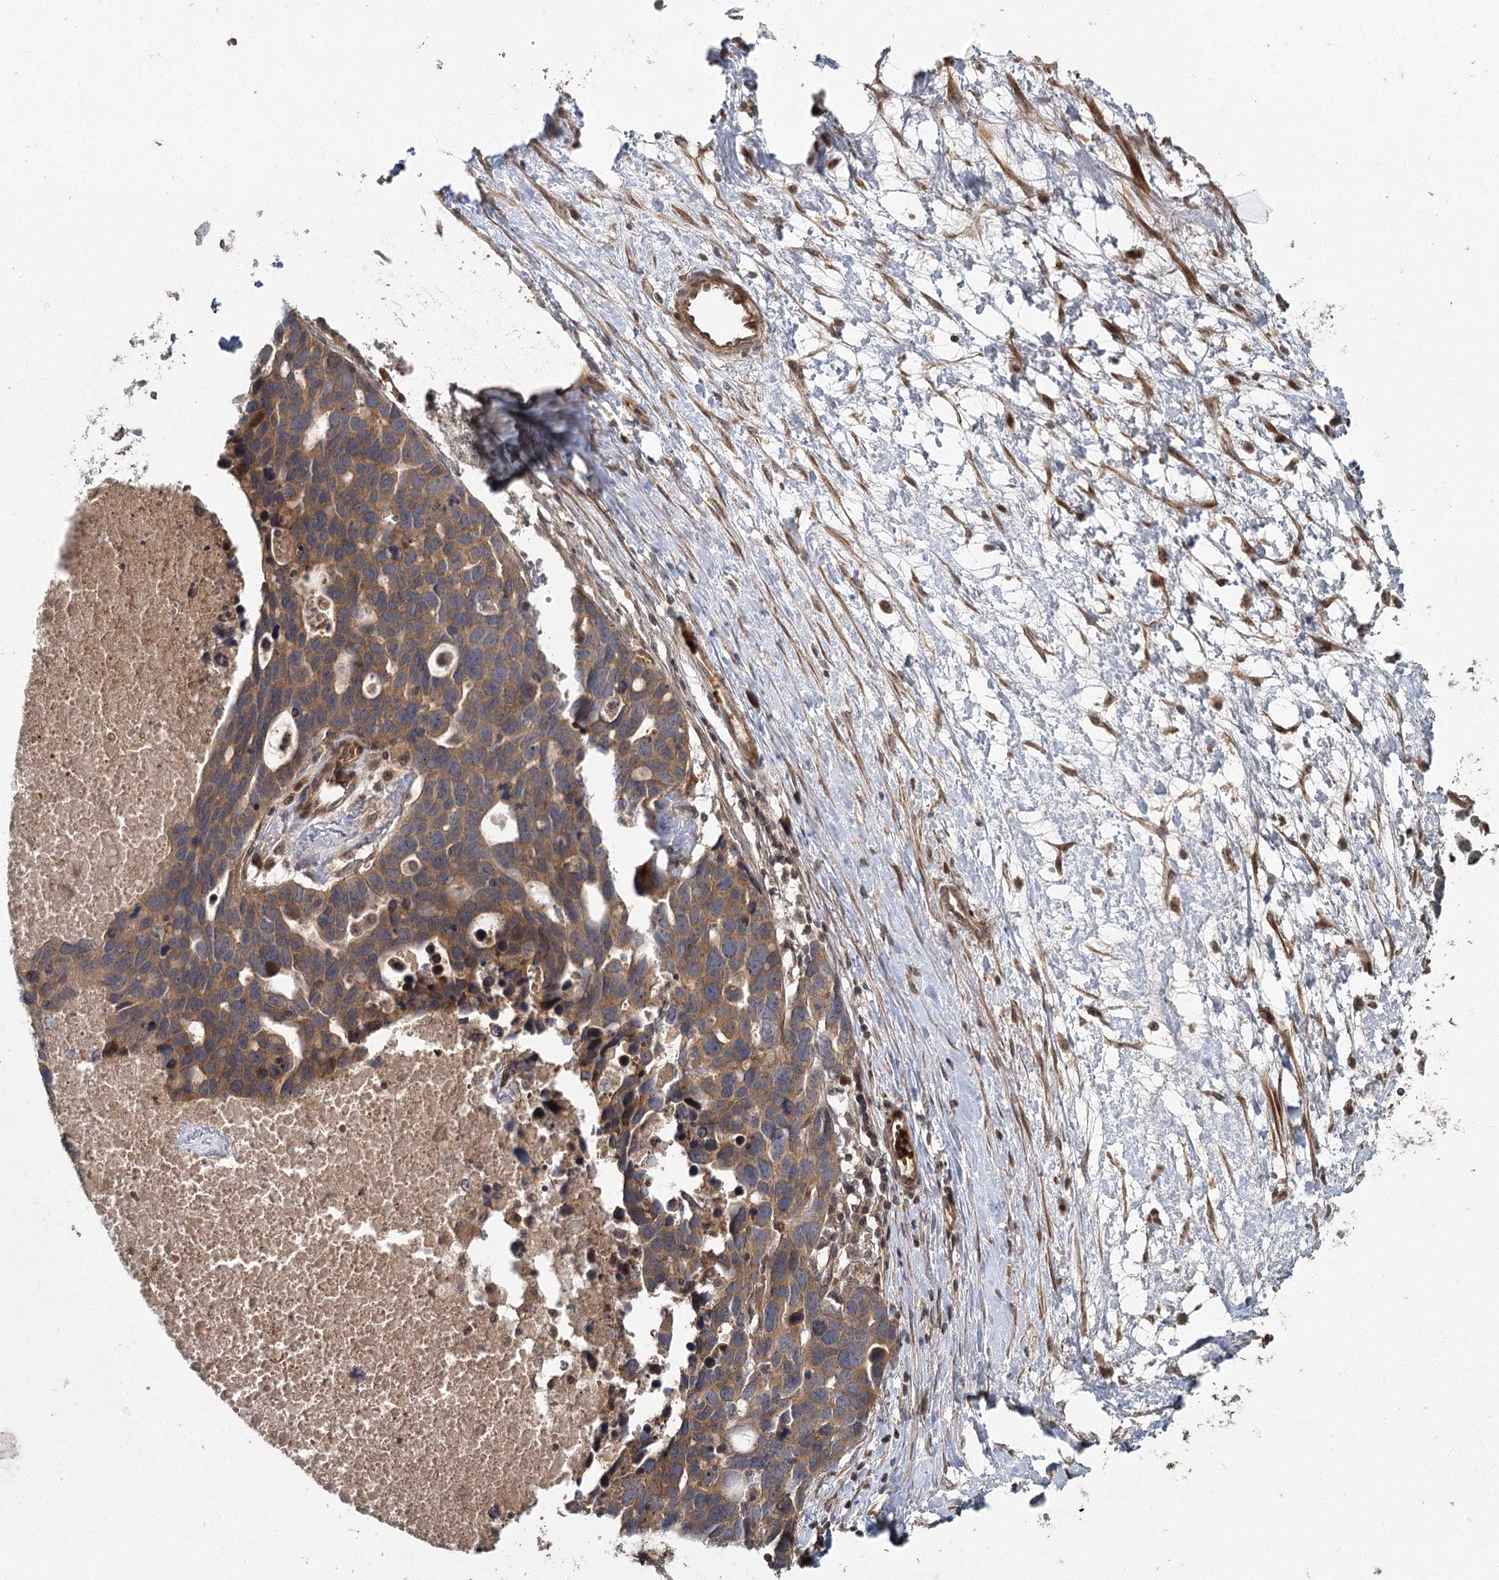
{"staining": {"intensity": "moderate", "quantity": ">75%", "location": "cytoplasmic/membranous"}, "tissue": "ovarian cancer", "cell_type": "Tumor cells", "image_type": "cancer", "snomed": [{"axis": "morphology", "description": "Cystadenocarcinoma, serous, NOS"}, {"axis": "topography", "description": "Ovary"}], "caption": "Protein staining of ovarian cancer (serous cystadenocarcinoma) tissue shows moderate cytoplasmic/membranous expression in approximately >75% of tumor cells. The protein is stained brown, and the nuclei are stained in blue (DAB IHC with brightfield microscopy, high magnification).", "gene": "RAPGEF6", "patient": {"sex": "female", "age": 54}}